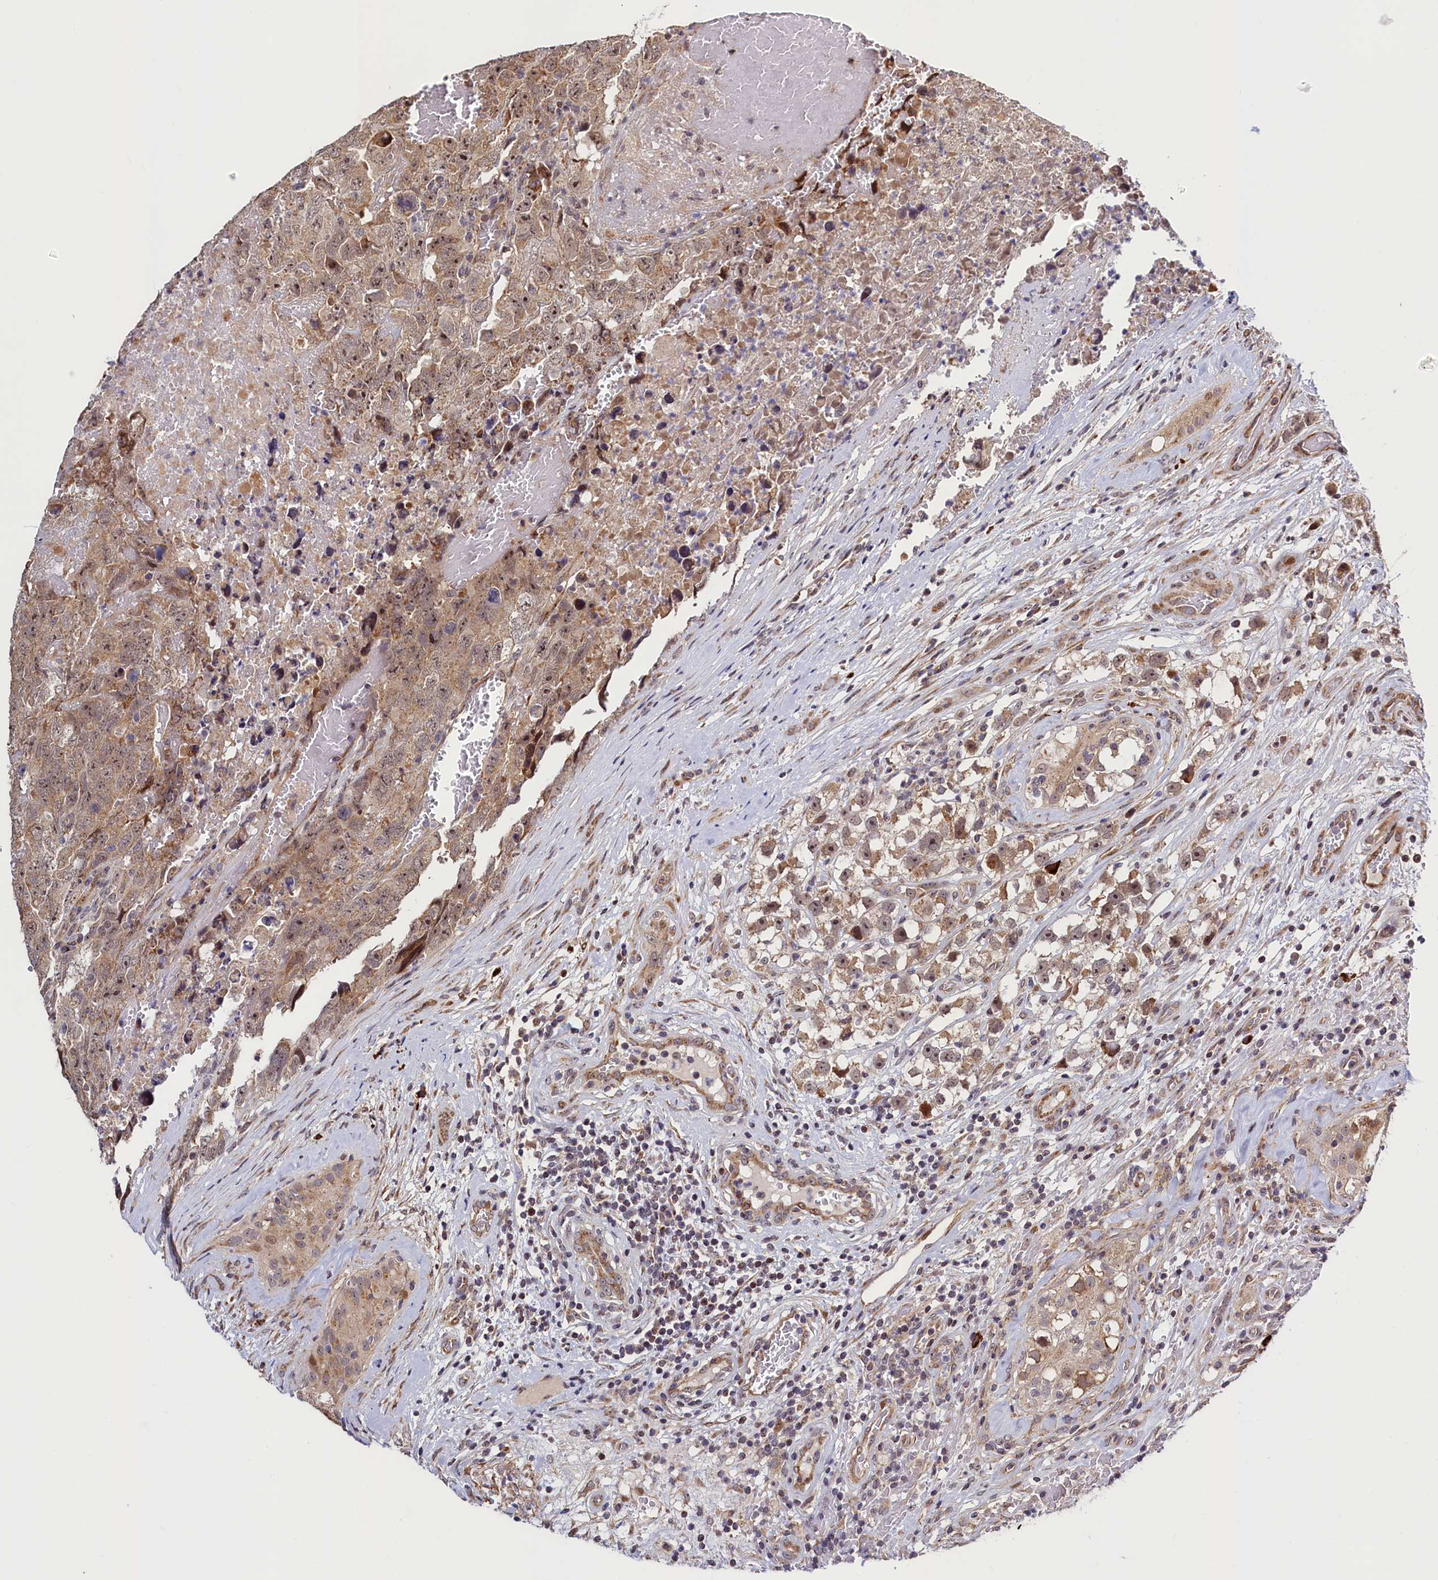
{"staining": {"intensity": "moderate", "quantity": ">75%", "location": "cytoplasmic/membranous,nuclear"}, "tissue": "testis cancer", "cell_type": "Tumor cells", "image_type": "cancer", "snomed": [{"axis": "morphology", "description": "Carcinoma, Embryonal, NOS"}, {"axis": "topography", "description": "Testis"}], "caption": "Immunohistochemical staining of human testis cancer displays moderate cytoplasmic/membranous and nuclear protein expression in approximately >75% of tumor cells.", "gene": "RBFA", "patient": {"sex": "male", "age": 45}}